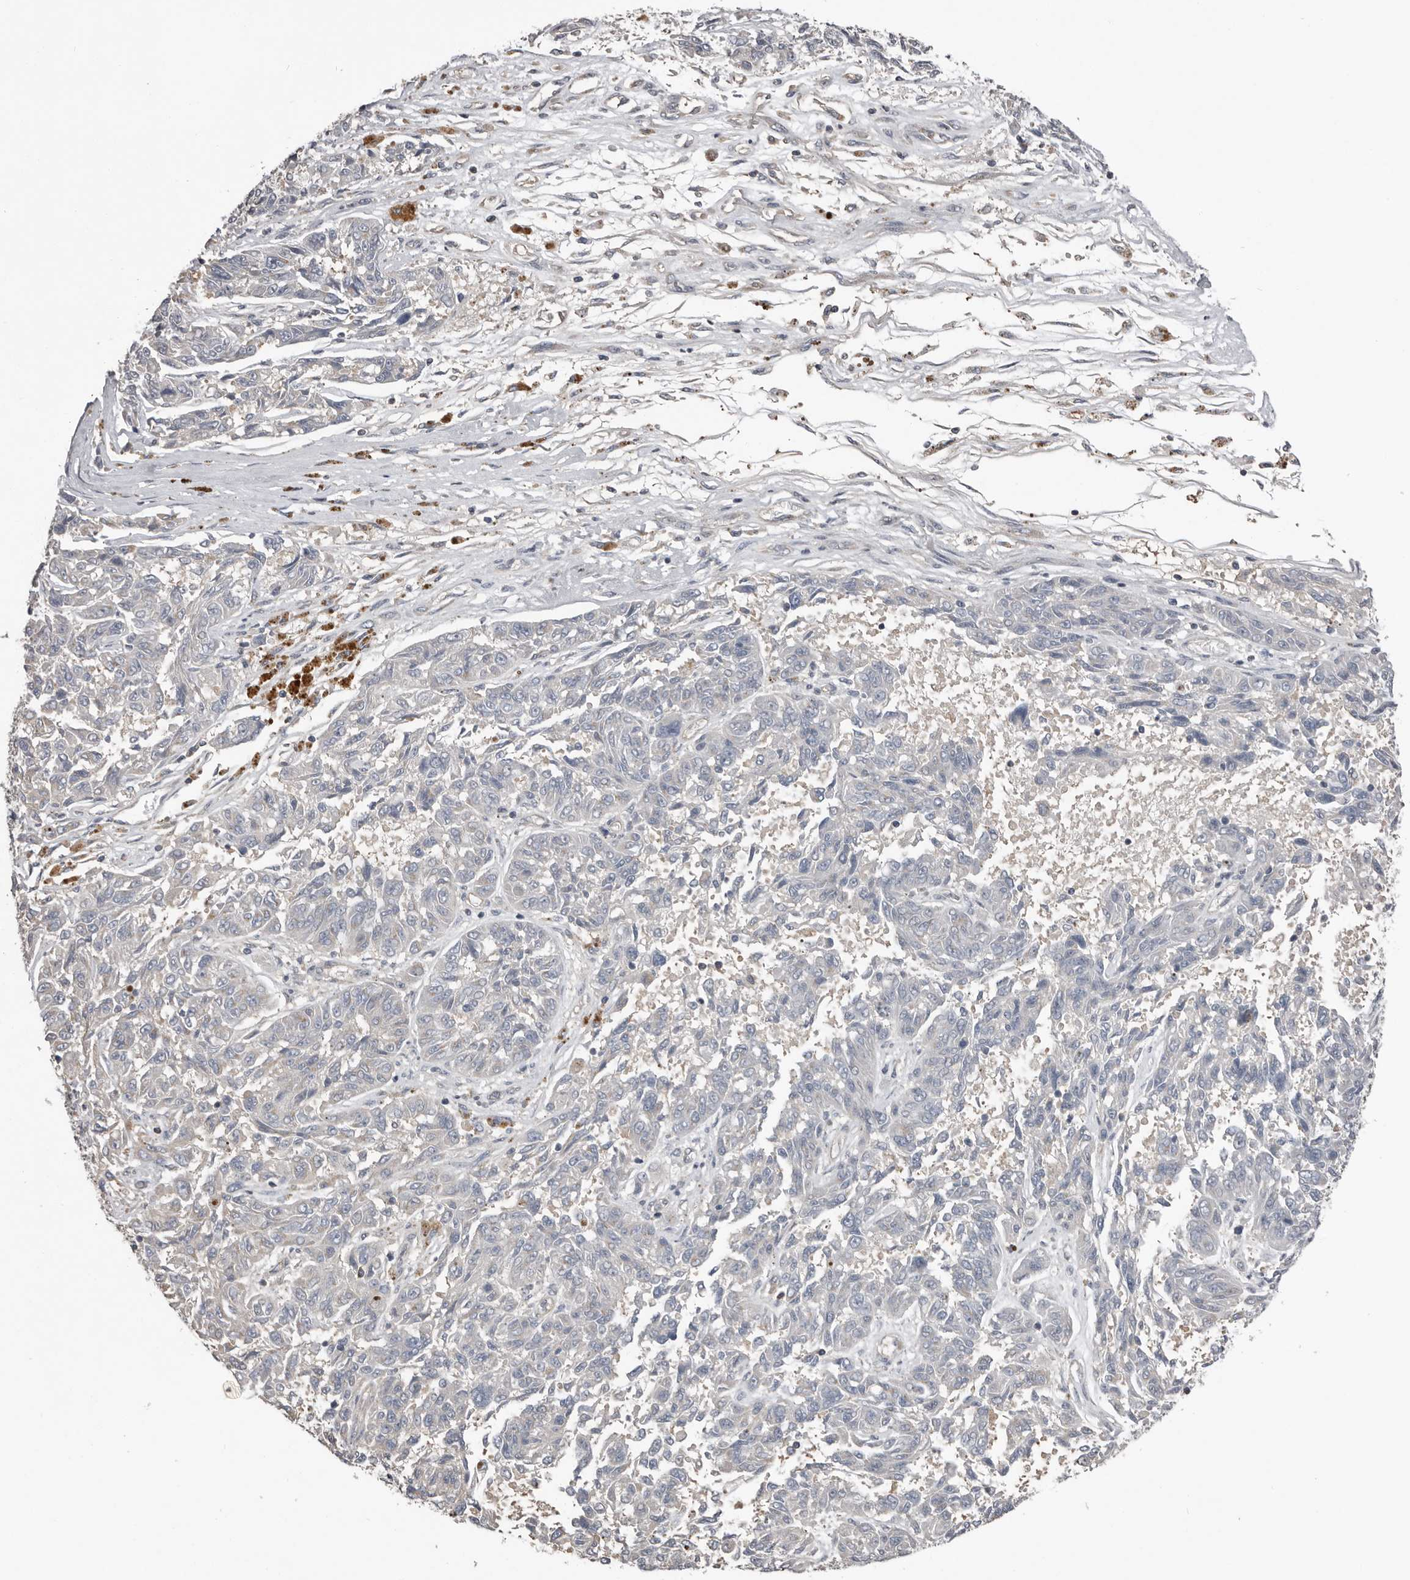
{"staining": {"intensity": "negative", "quantity": "none", "location": "none"}, "tissue": "melanoma", "cell_type": "Tumor cells", "image_type": "cancer", "snomed": [{"axis": "morphology", "description": "Malignant melanoma, NOS"}, {"axis": "topography", "description": "Skin"}], "caption": "A photomicrograph of human melanoma is negative for staining in tumor cells. Nuclei are stained in blue.", "gene": "CA6", "patient": {"sex": "male", "age": 53}}